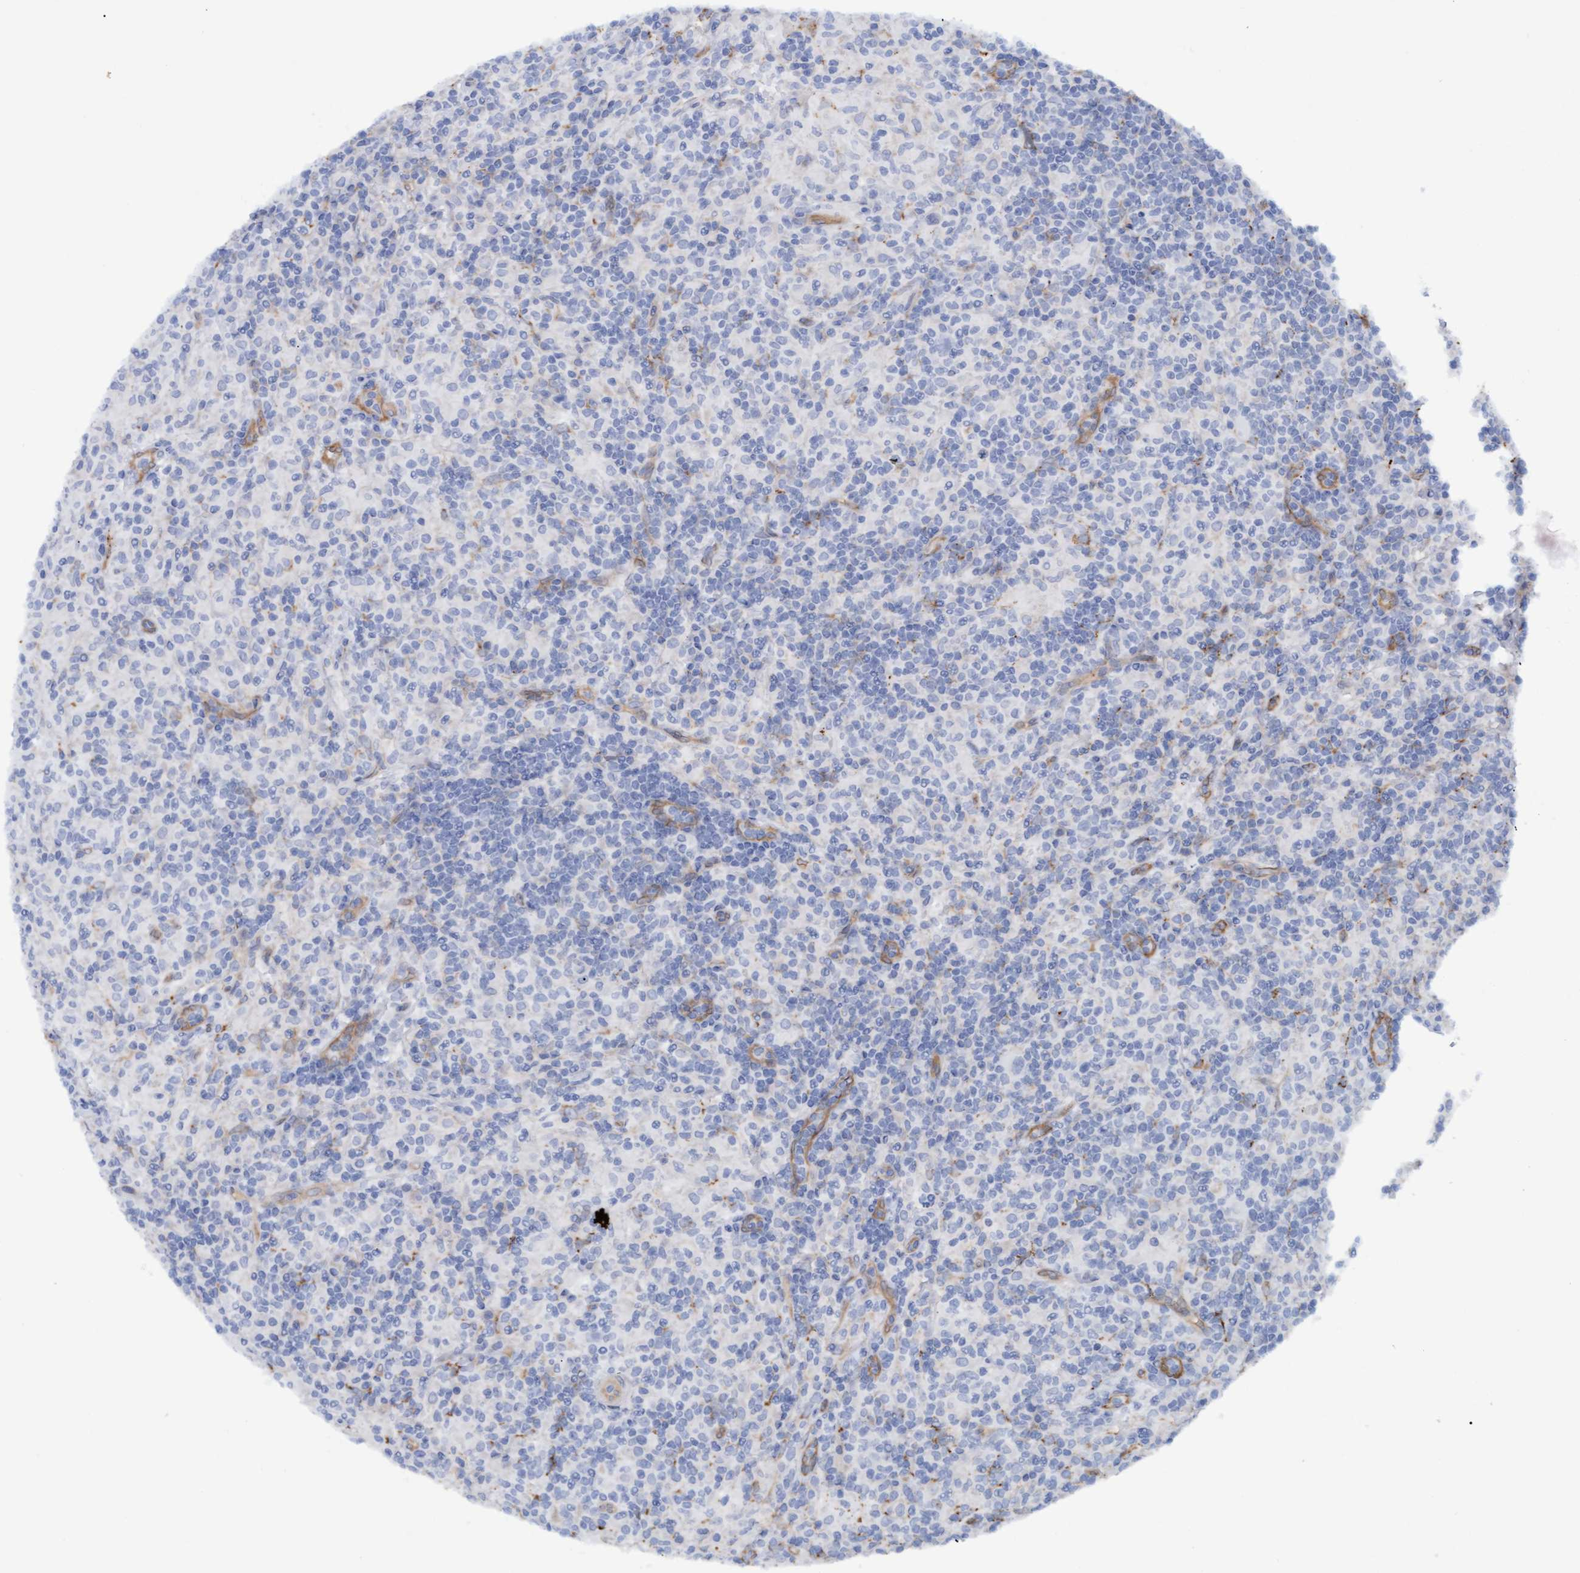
{"staining": {"intensity": "negative", "quantity": "none", "location": "none"}, "tissue": "lymphoma", "cell_type": "Tumor cells", "image_type": "cancer", "snomed": [{"axis": "morphology", "description": "Hodgkin's disease, NOS"}, {"axis": "topography", "description": "Lymph node"}], "caption": "This is an immunohistochemistry image of human Hodgkin's disease. There is no positivity in tumor cells.", "gene": "STXBP1", "patient": {"sex": "male", "age": 70}}